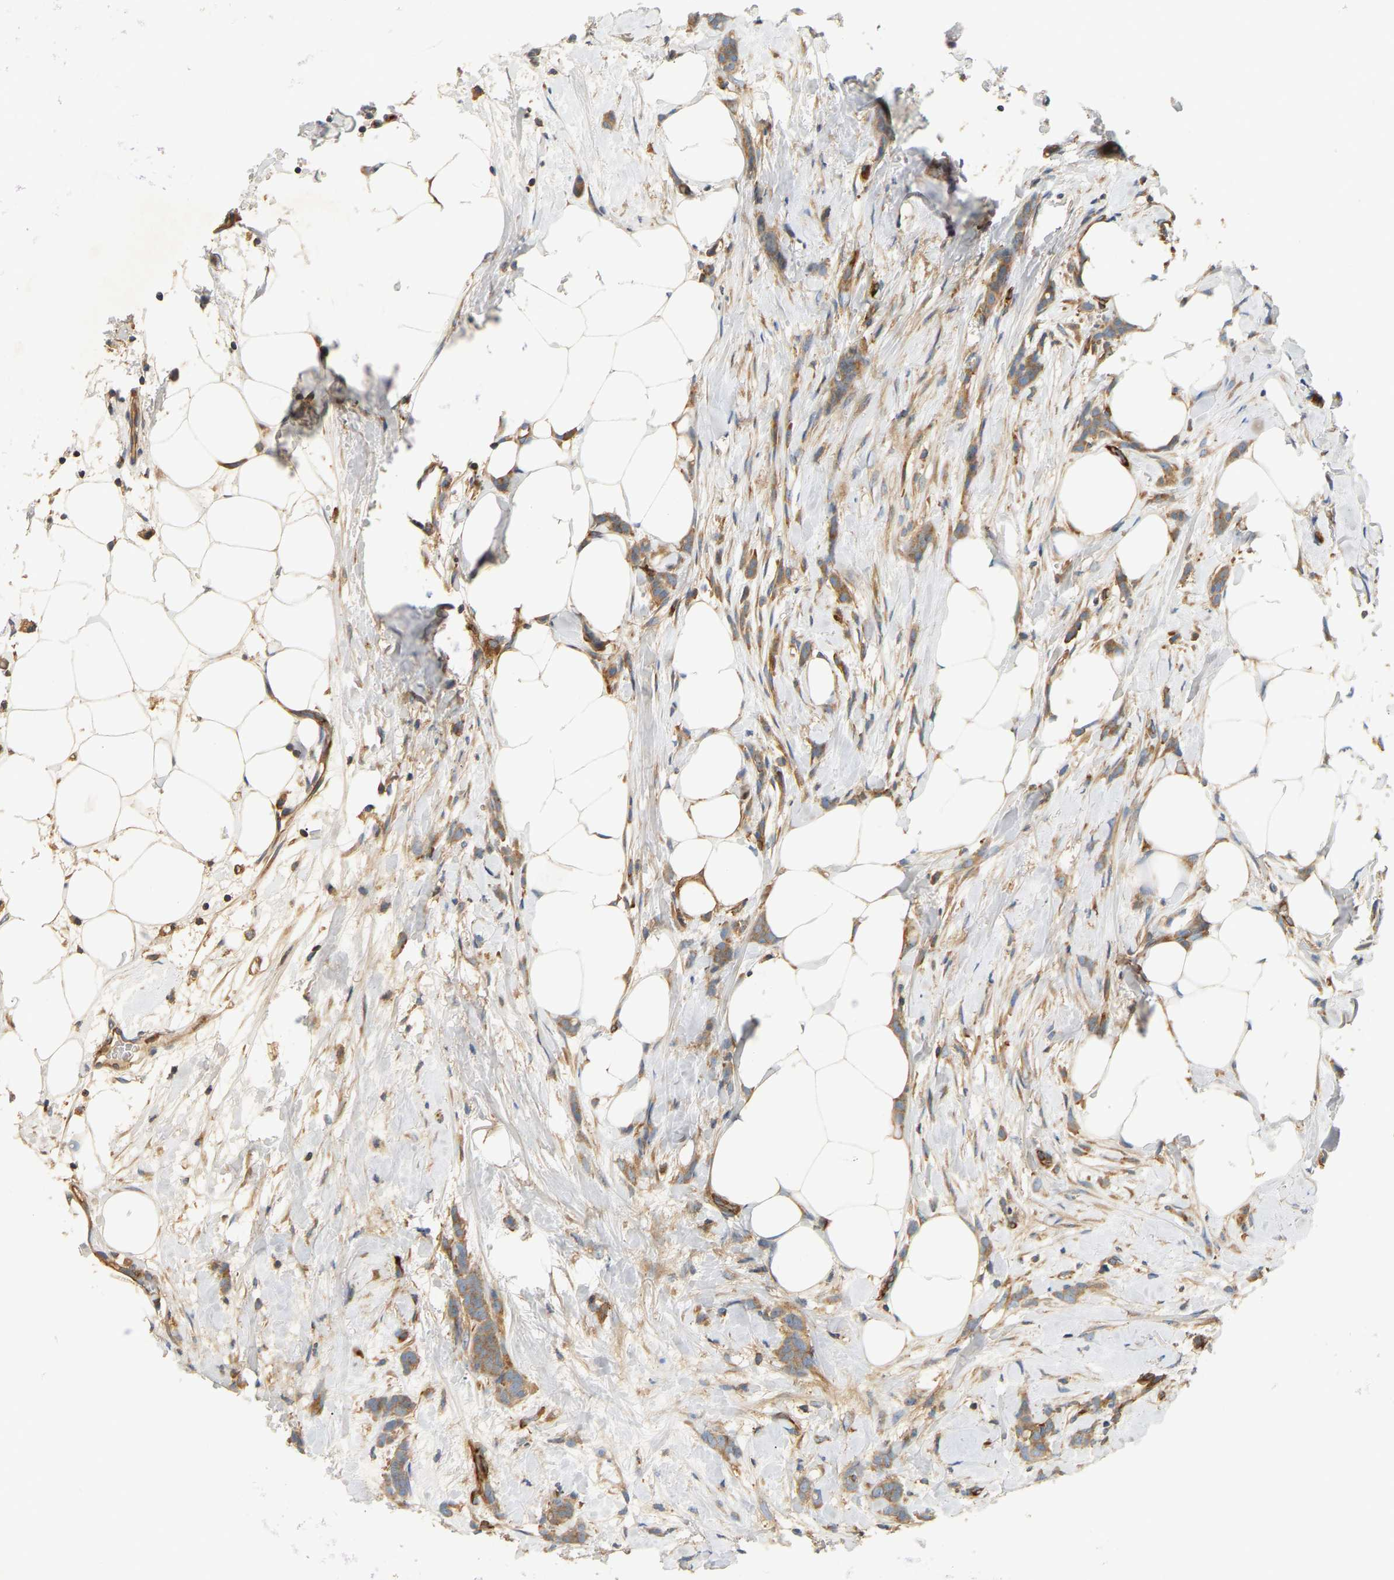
{"staining": {"intensity": "moderate", "quantity": ">75%", "location": "cytoplasmic/membranous"}, "tissue": "breast cancer", "cell_type": "Tumor cells", "image_type": "cancer", "snomed": [{"axis": "morphology", "description": "Lobular carcinoma, in situ"}, {"axis": "morphology", "description": "Lobular carcinoma"}, {"axis": "topography", "description": "Breast"}], "caption": "Immunohistochemistry (IHC) (DAB (3,3'-diaminobenzidine)) staining of human breast cancer exhibits moderate cytoplasmic/membranous protein staining in about >75% of tumor cells.", "gene": "AKAP13", "patient": {"sex": "female", "age": 41}}